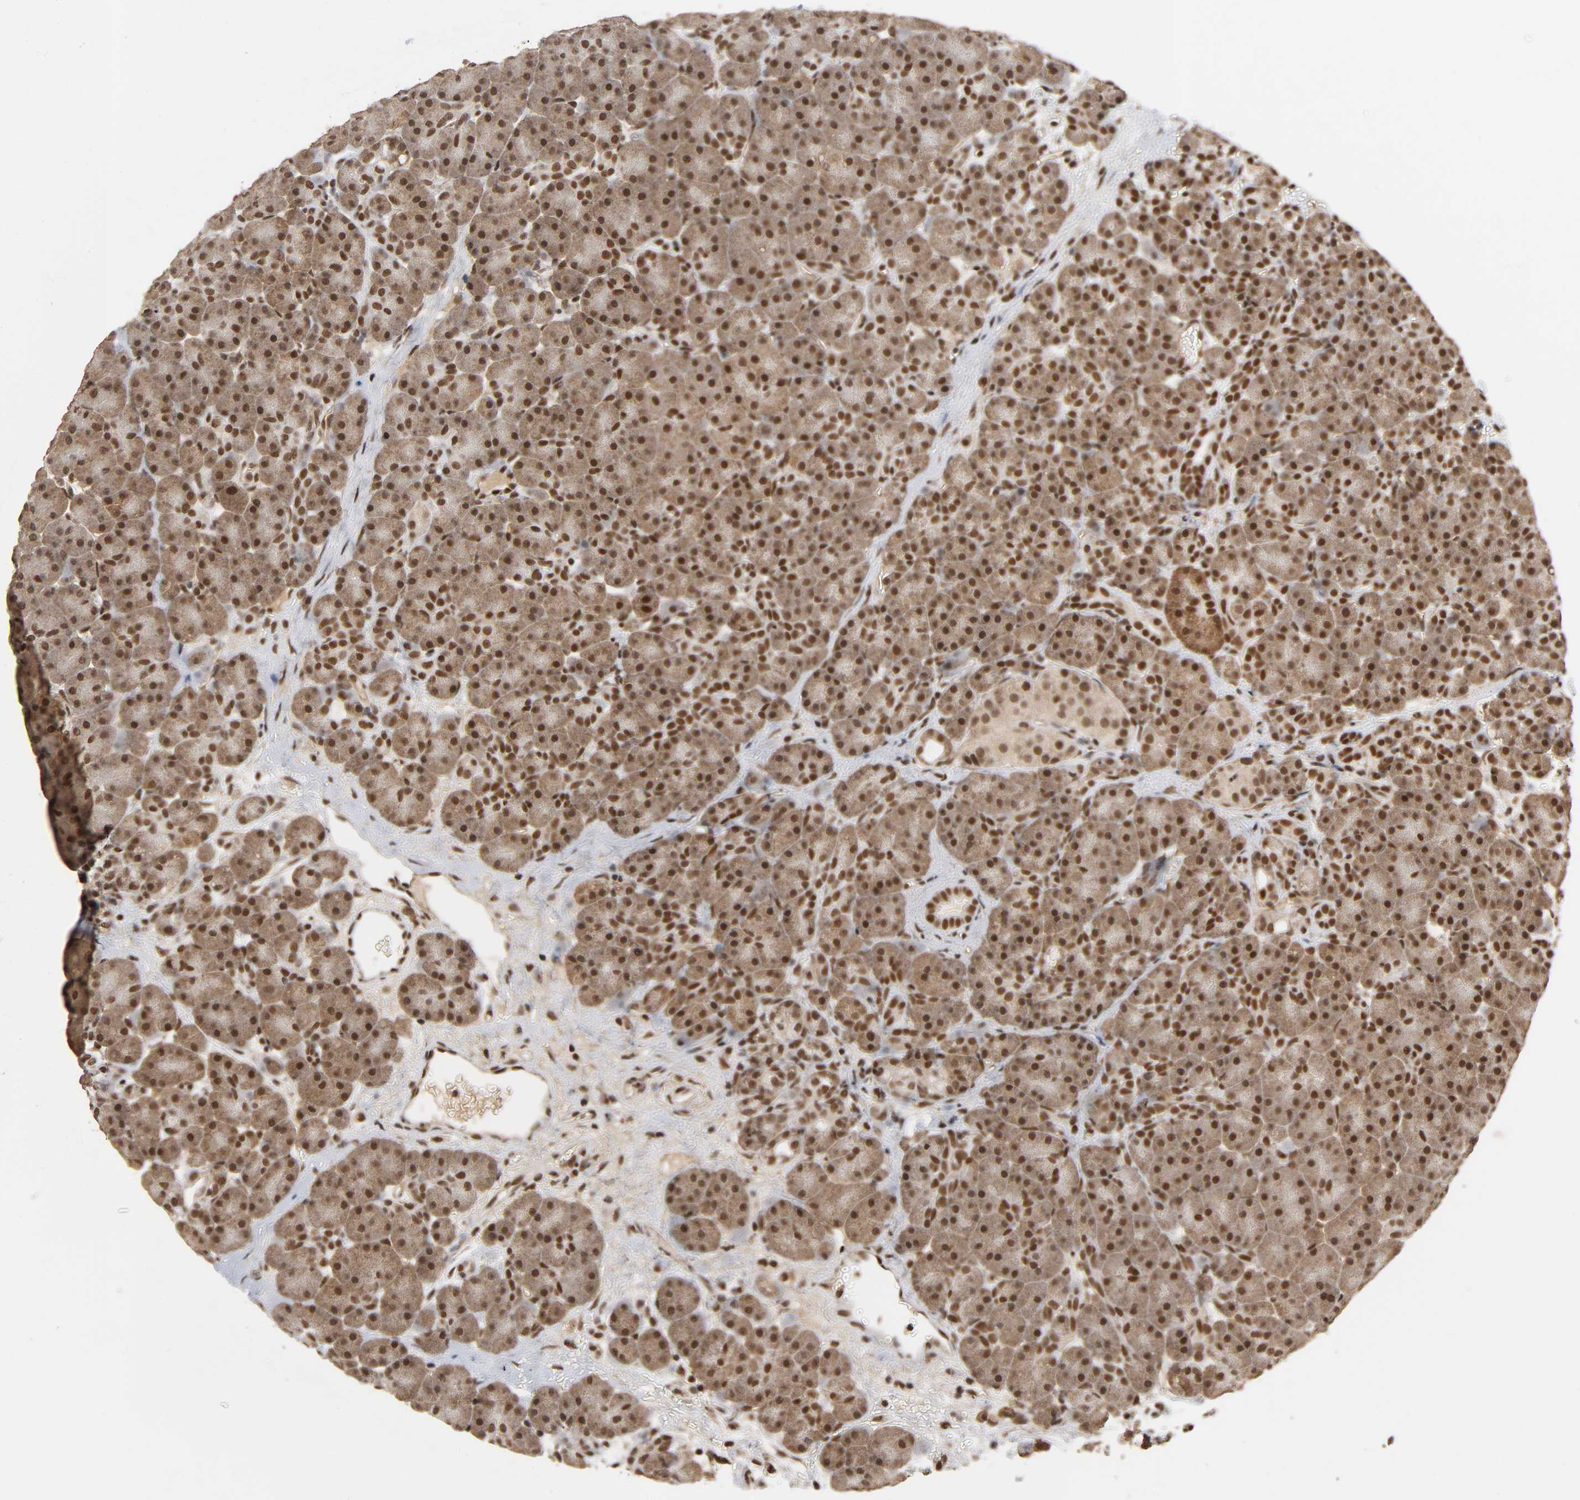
{"staining": {"intensity": "strong", "quantity": ">75%", "location": "cytoplasmic/membranous,nuclear"}, "tissue": "pancreas", "cell_type": "Exocrine glandular cells", "image_type": "normal", "snomed": [{"axis": "morphology", "description": "Normal tissue, NOS"}, {"axis": "topography", "description": "Pancreas"}], "caption": "DAB immunohistochemical staining of normal human pancreas displays strong cytoplasmic/membranous,nuclear protein staining in about >75% of exocrine glandular cells. The protein is stained brown, and the nuclei are stained in blue (DAB (3,3'-diaminobenzidine) IHC with brightfield microscopy, high magnification).", "gene": "ZNF384", "patient": {"sex": "male", "age": 66}}